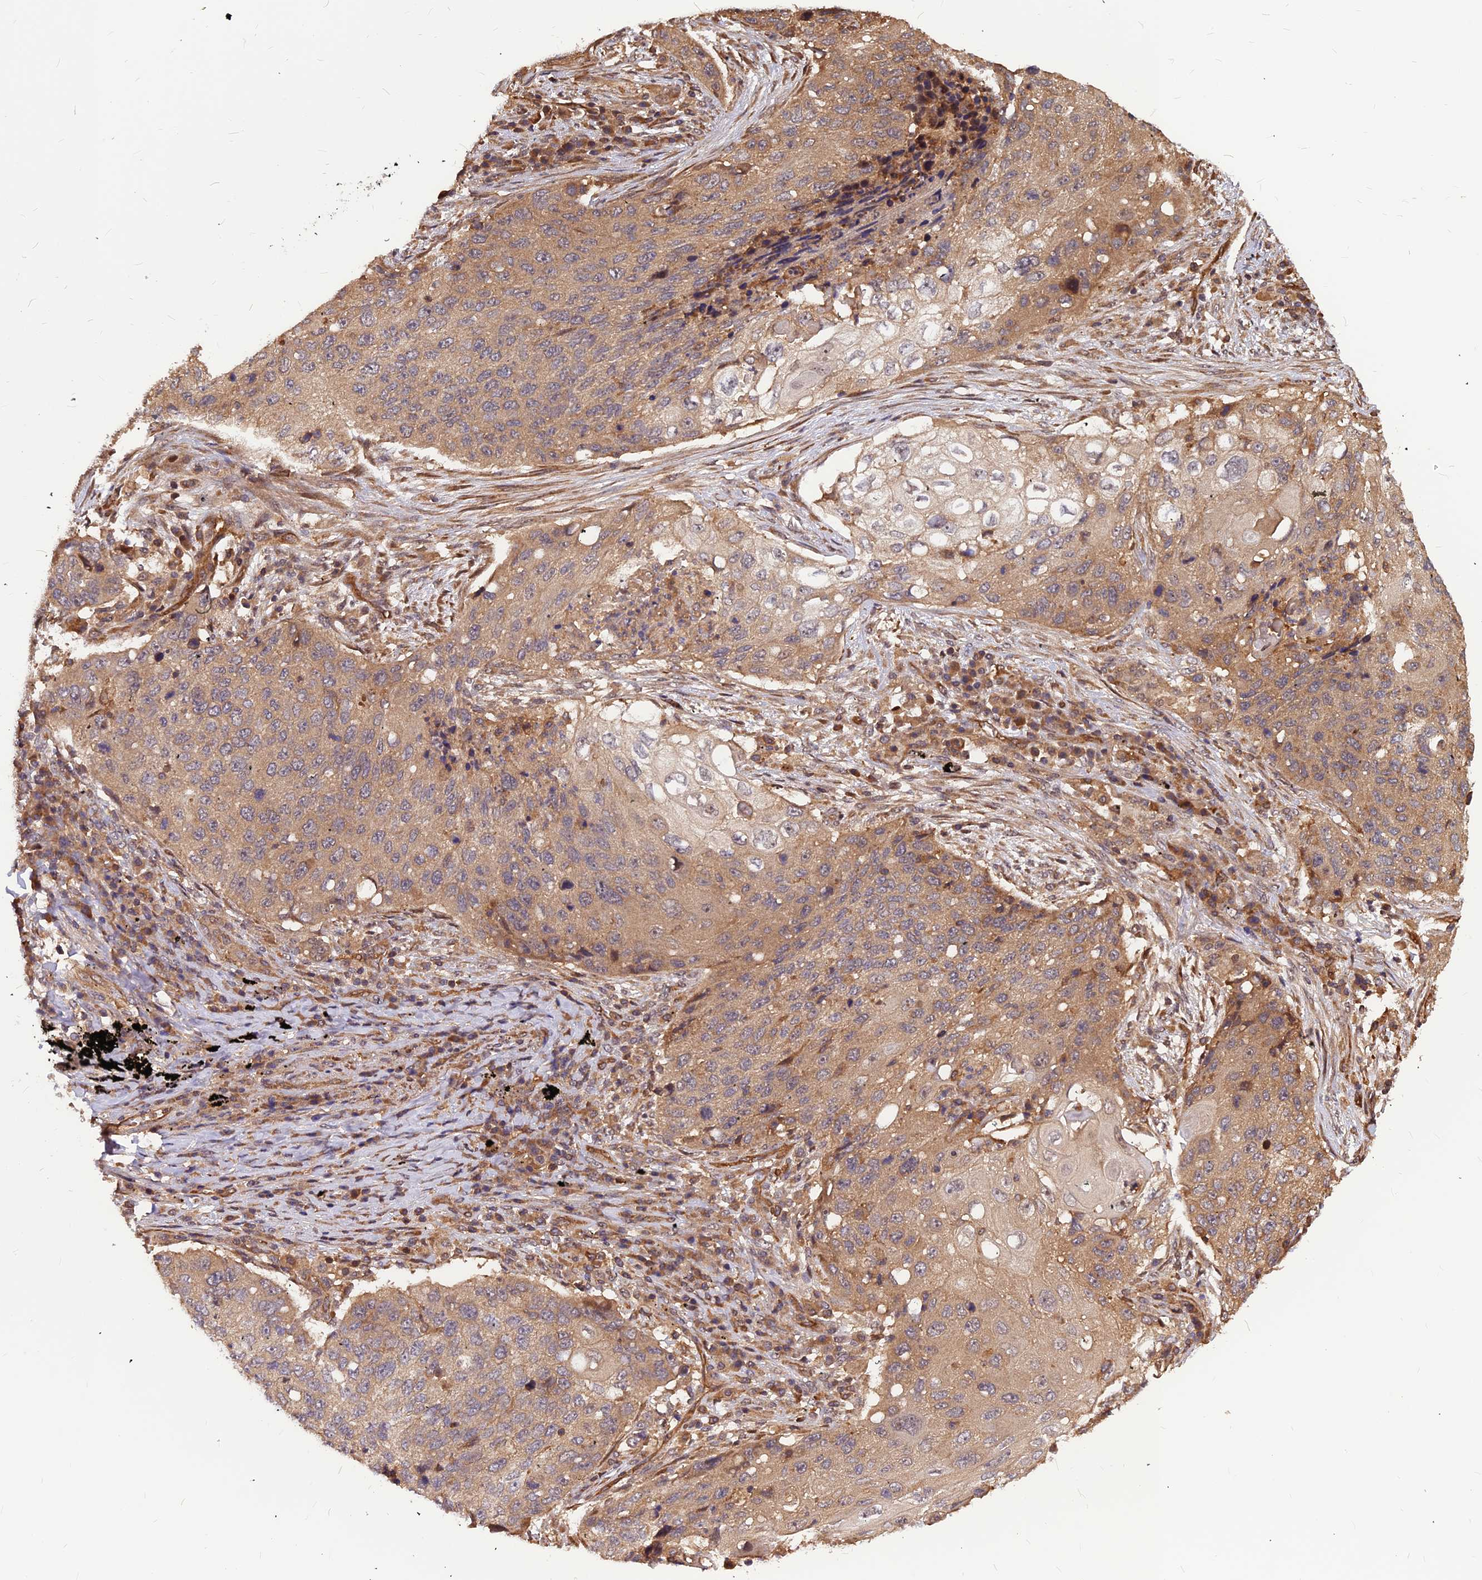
{"staining": {"intensity": "moderate", "quantity": ">75%", "location": "cytoplasmic/membranous"}, "tissue": "lung cancer", "cell_type": "Tumor cells", "image_type": "cancer", "snomed": [{"axis": "morphology", "description": "Squamous cell carcinoma, NOS"}, {"axis": "topography", "description": "Lung"}], "caption": "An image of human squamous cell carcinoma (lung) stained for a protein exhibits moderate cytoplasmic/membranous brown staining in tumor cells. The protein is stained brown, and the nuclei are stained in blue (DAB (3,3'-diaminobenzidine) IHC with brightfield microscopy, high magnification).", "gene": "ZNF467", "patient": {"sex": "female", "age": 63}}